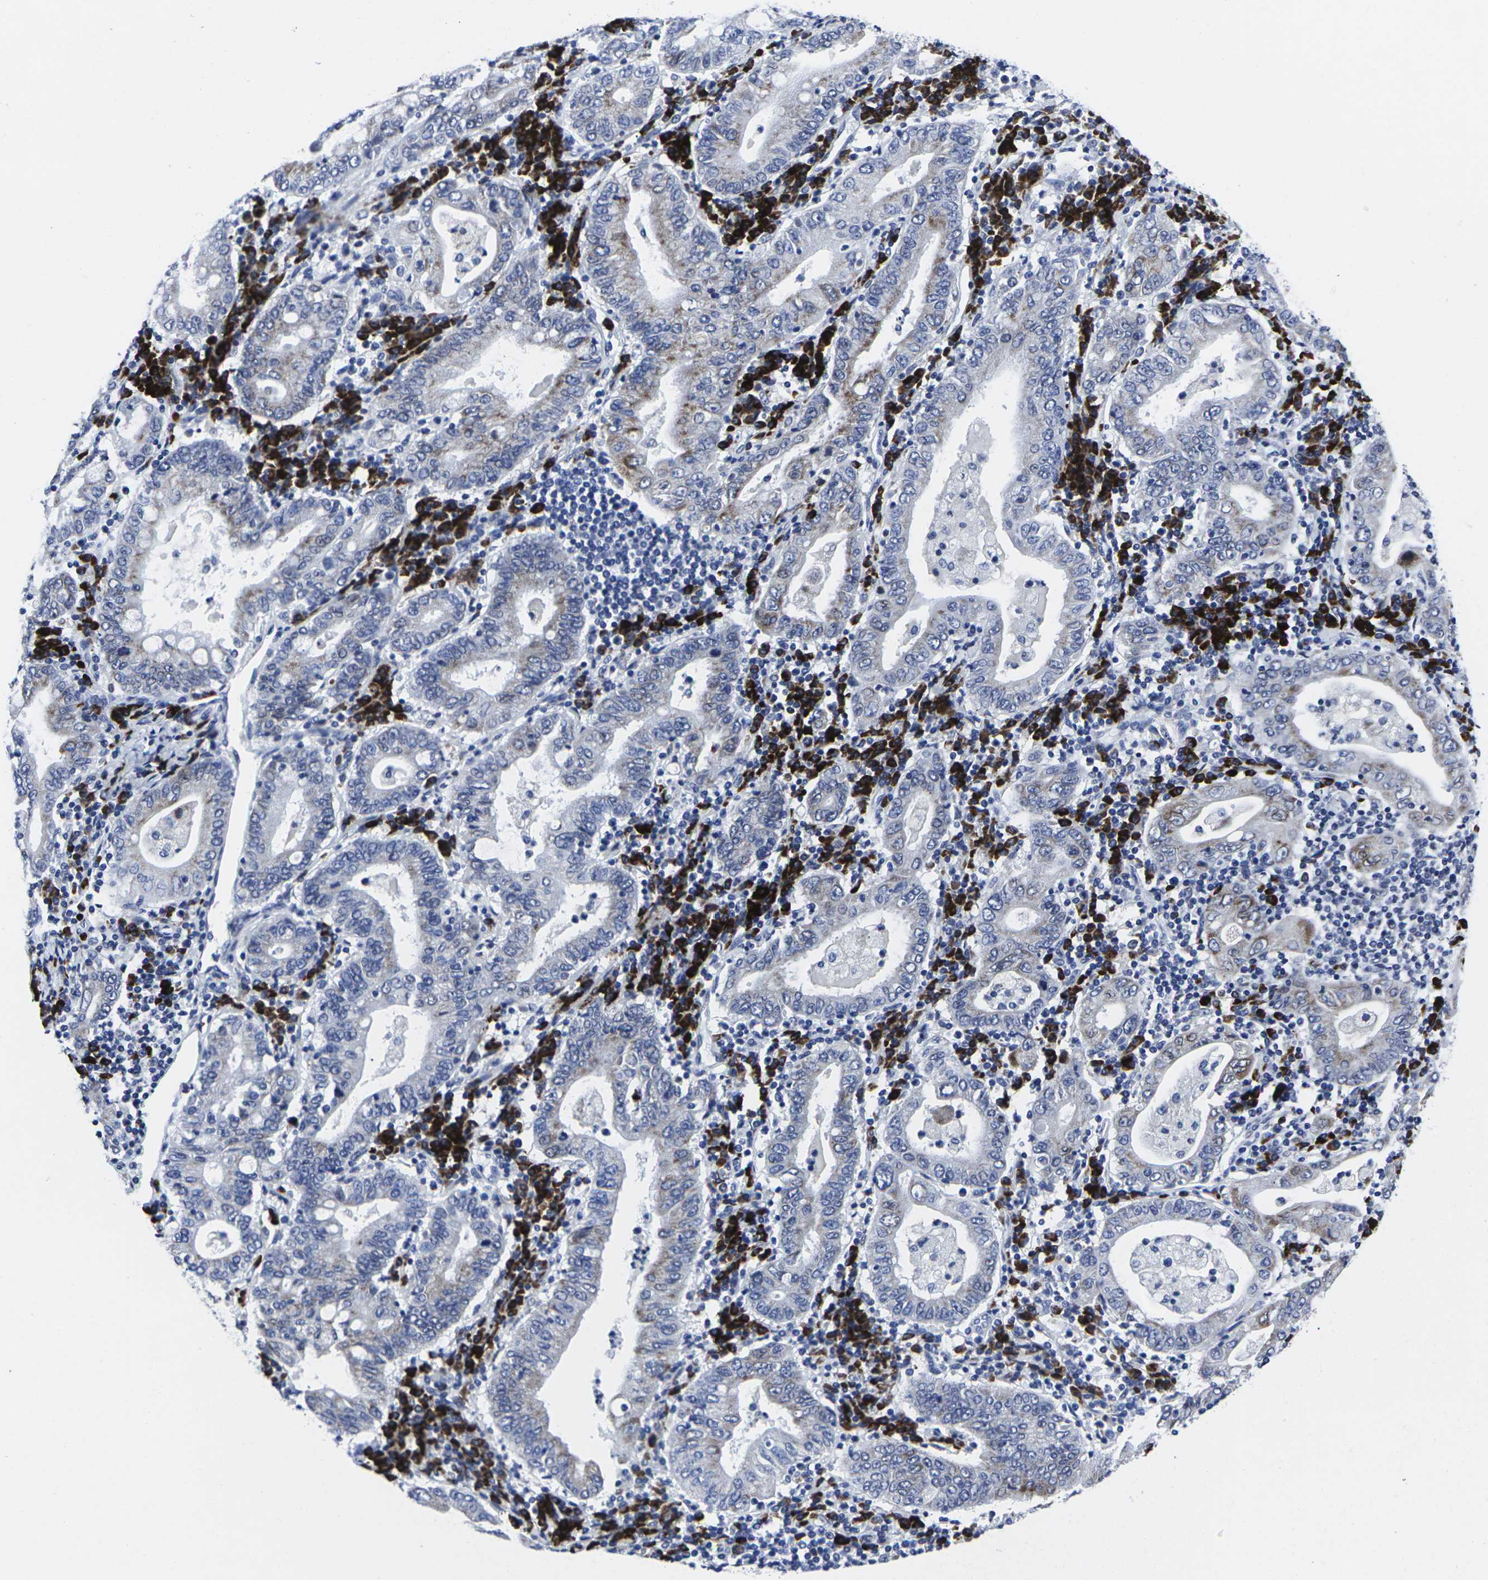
{"staining": {"intensity": "moderate", "quantity": "25%-75%", "location": "cytoplasmic/membranous"}, "tissue": "stomach cancer", "cell_type": "Tumor cells", "image_type": "cancer", "snomed": [{"axis": "morphology", "description": "Normal tissue, NOS"}, {"axis": "morphology", "description": "Adenocarcinoma, NOS"}, {"axis": "topography", "description": "Esophagus"}, {"axis": "topography", "description": "Stomach, upper"}, {"axis": "topography", "description": "Peripheral nerve tissue"}], "caption": "Tumor cells demonstrate medium levels of moderate cytoplasmic/membranous positivity in approximately 25%-75% of cells in stomach cancer.", "gene": "RPN1", "patient": {"sex": "male", "age": 62}}